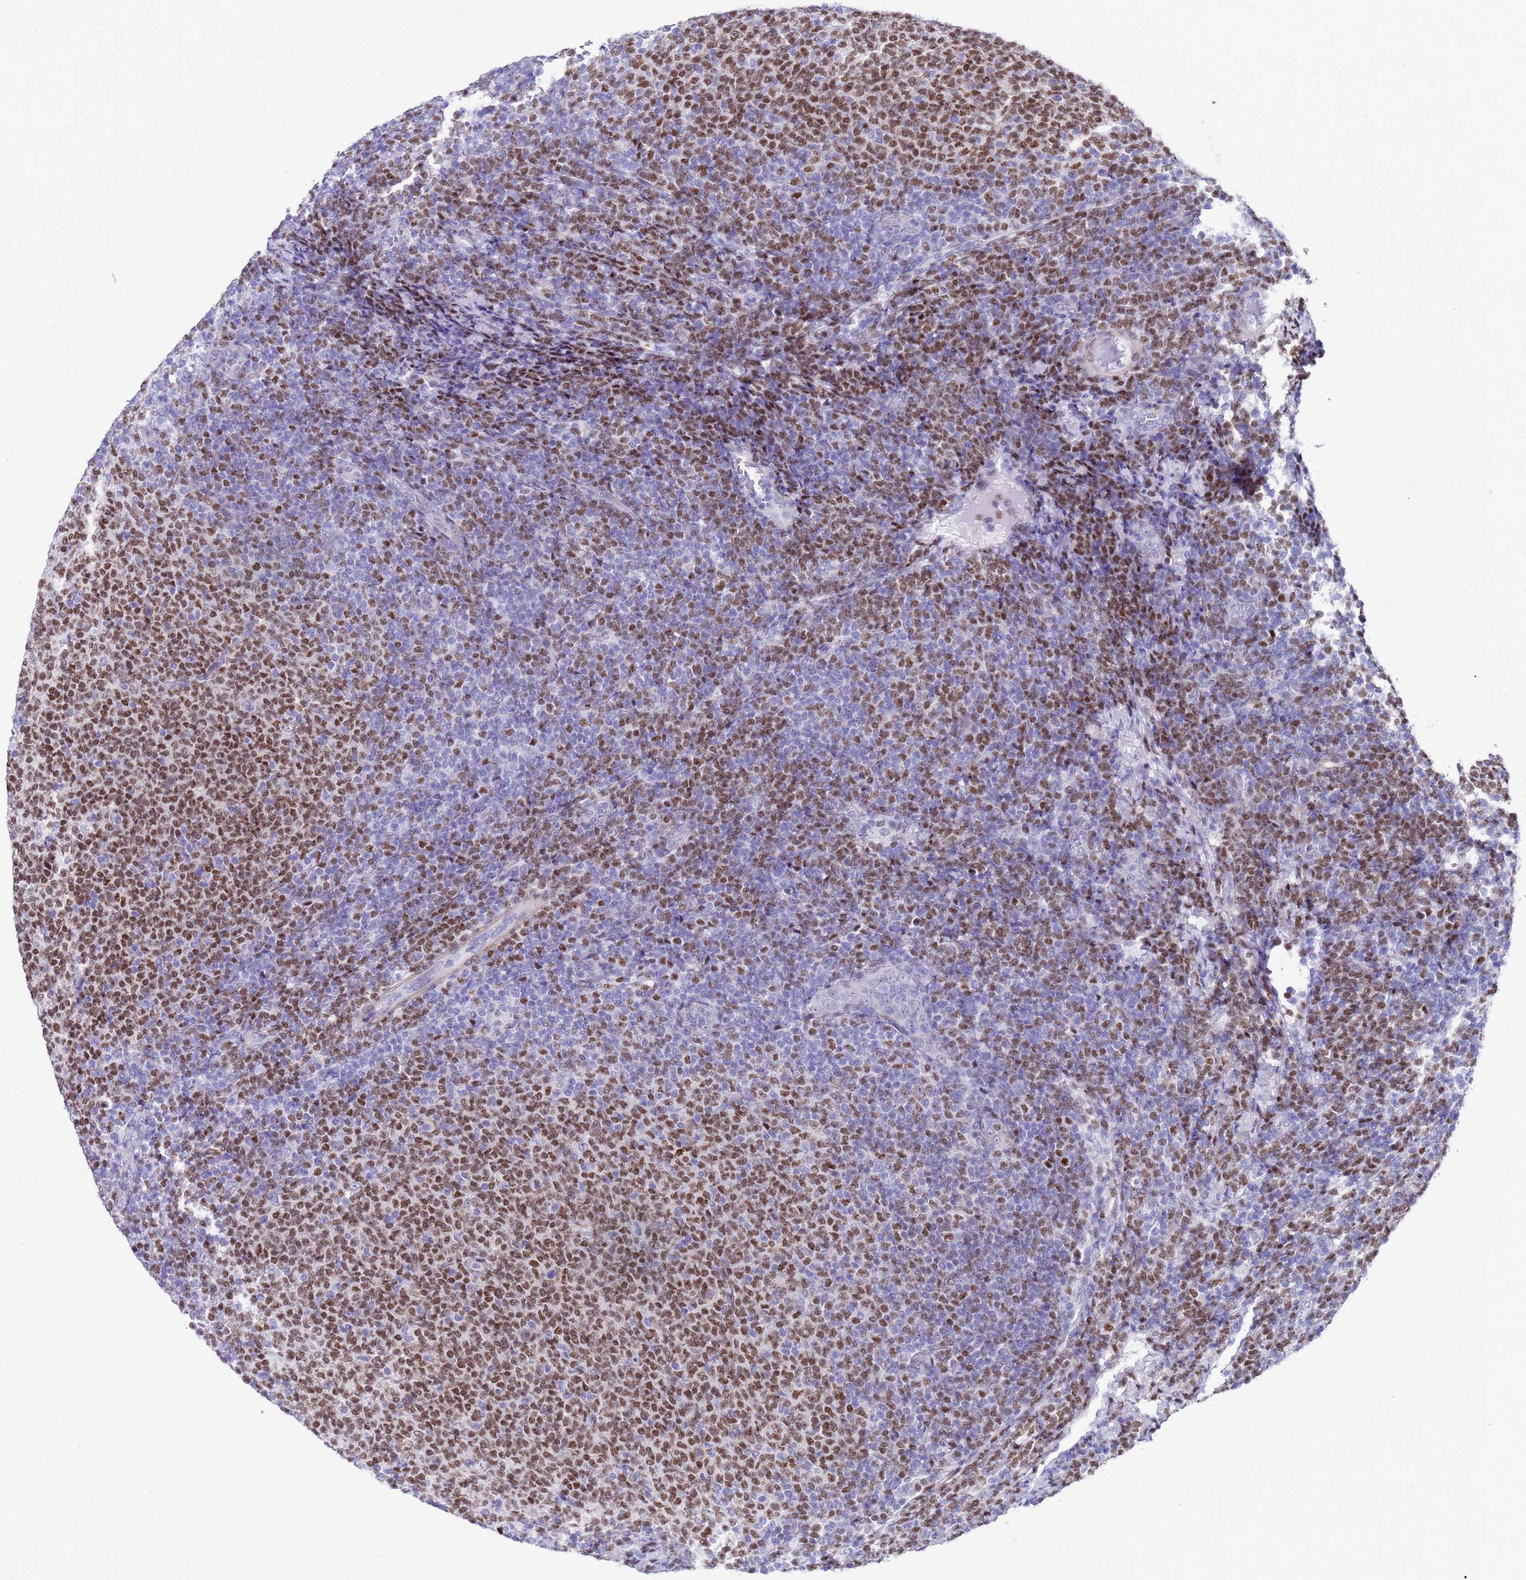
{"staining": {"intensity": "moderate", "quantity": "25%-75%", "location": "nuclear"}, "tissue": "lymphoma", "cell_type": "Tumor cells", "image_type": "cancer", "snomed": [{"axis": "morphology", "description": "Malignant lymphoma, non-Hodgkin's type, Low grade"}, {"axis": "topography", "description": "Lymph node"}], "caption": "Low-grade malignant lymphoma, non-Hodgkin's type stained with a protein marker shows moderate staining in tumor cells.", "gene": "BCL7A", "patient": {"sex": "male", "age": 66}}